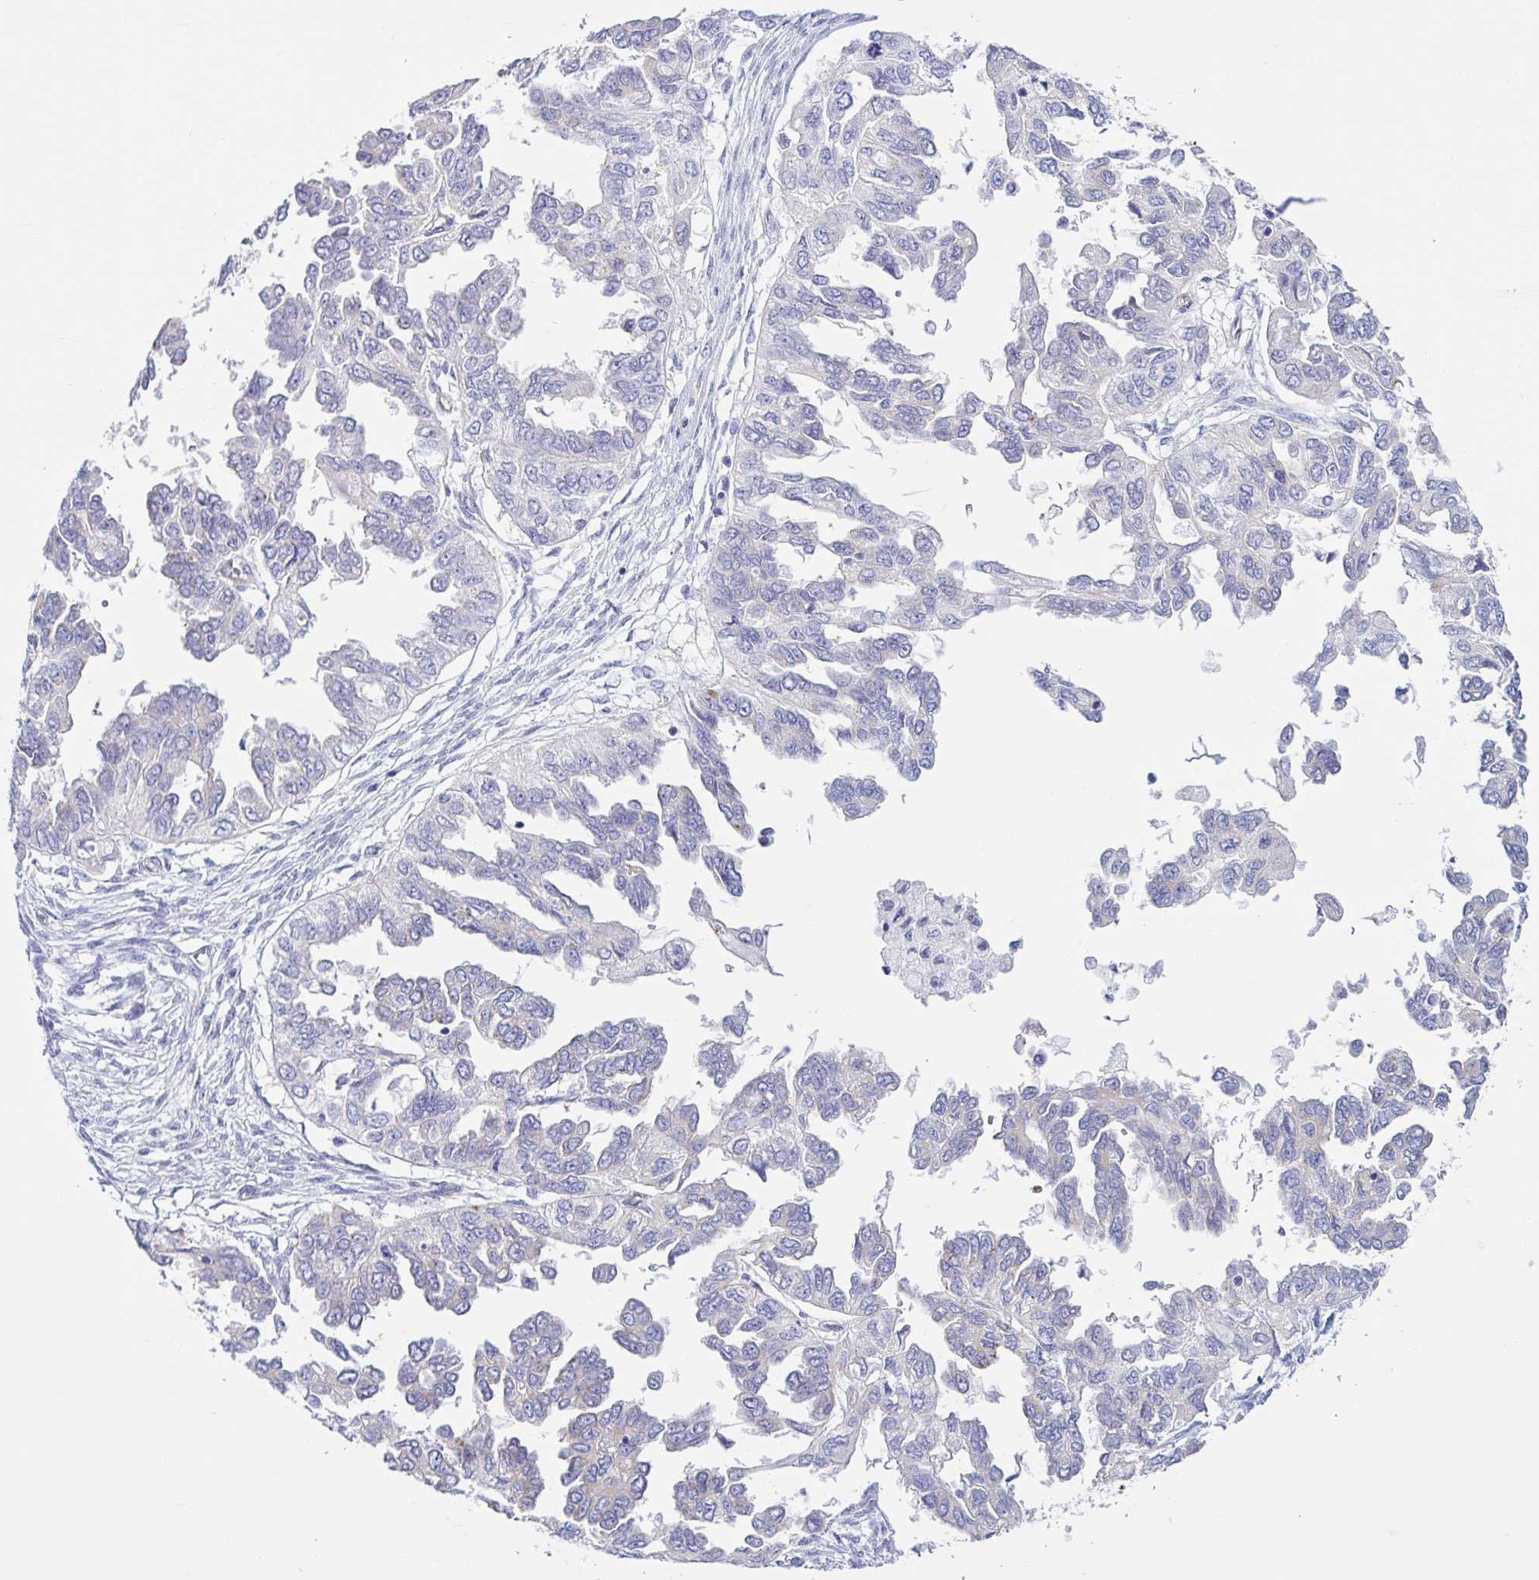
{"staining": {"intensity": "negative", "quantity": "none", "location": "none"}, "tissue": "ovarian cancer", "cell_type": "Tumor cells", "image_type": "cancer", "snomed": [{"axis": "morphology", "description": "Cystadenocarcinoma, serous, NOS"}, {"axis": "topography", "description": "Ovary"}], "caption": "Protein analysis of ovarian cancer displays no significant staining in tumor cells. (DAB (3,3'-diaminobenzidine) IHC, high magnification).", "gene": "TNNI2", "patient": {"sex": "female", "age": 53}}